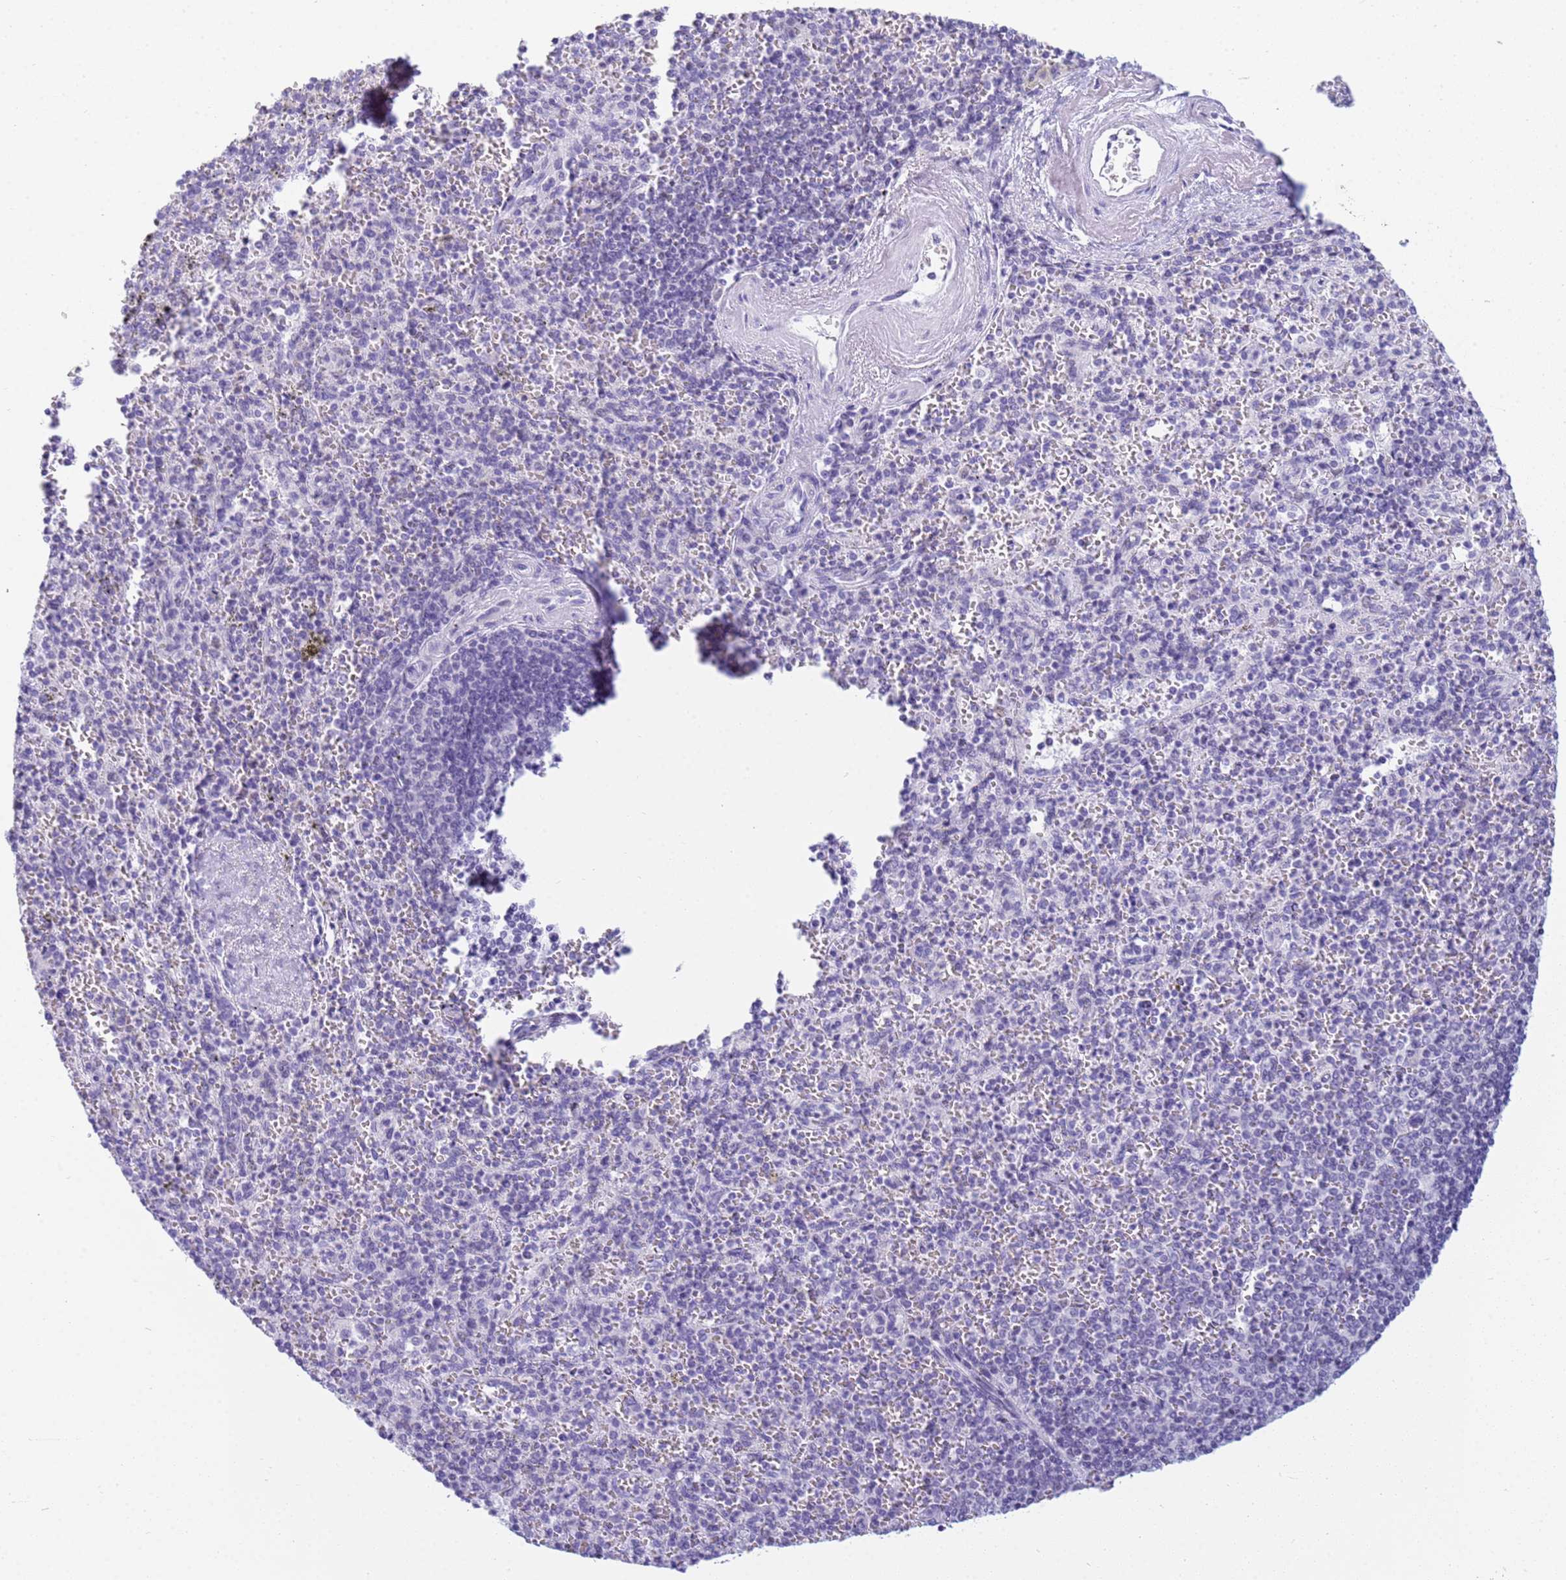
{"staining": {"intensity": "negative", "quantity": "none", "location": "none"}, "tissue": "spleen", "cell_type": "Cells in red pulp", "image_type": "normal", "snomed": [{"axis": "morphology", "description": "Normal tissue, NOS"}, {"axis": "morphology", "description": "Degeneration, NOS"}, {"axis": "topography", "description": "Spleen"}], "caption": "Immunohistochemistry (IHC) micrograph of unremarkable spleen: human spleen stained with DAB demonstrates no significant protein positivity in cells in red pulp. (DAB (3,3'-diaminobenzidine) IHC visualized using brightfield microscopy, high magnification).", "gene": "SNX20", "patient": {"sex": "male", "age": 56}}